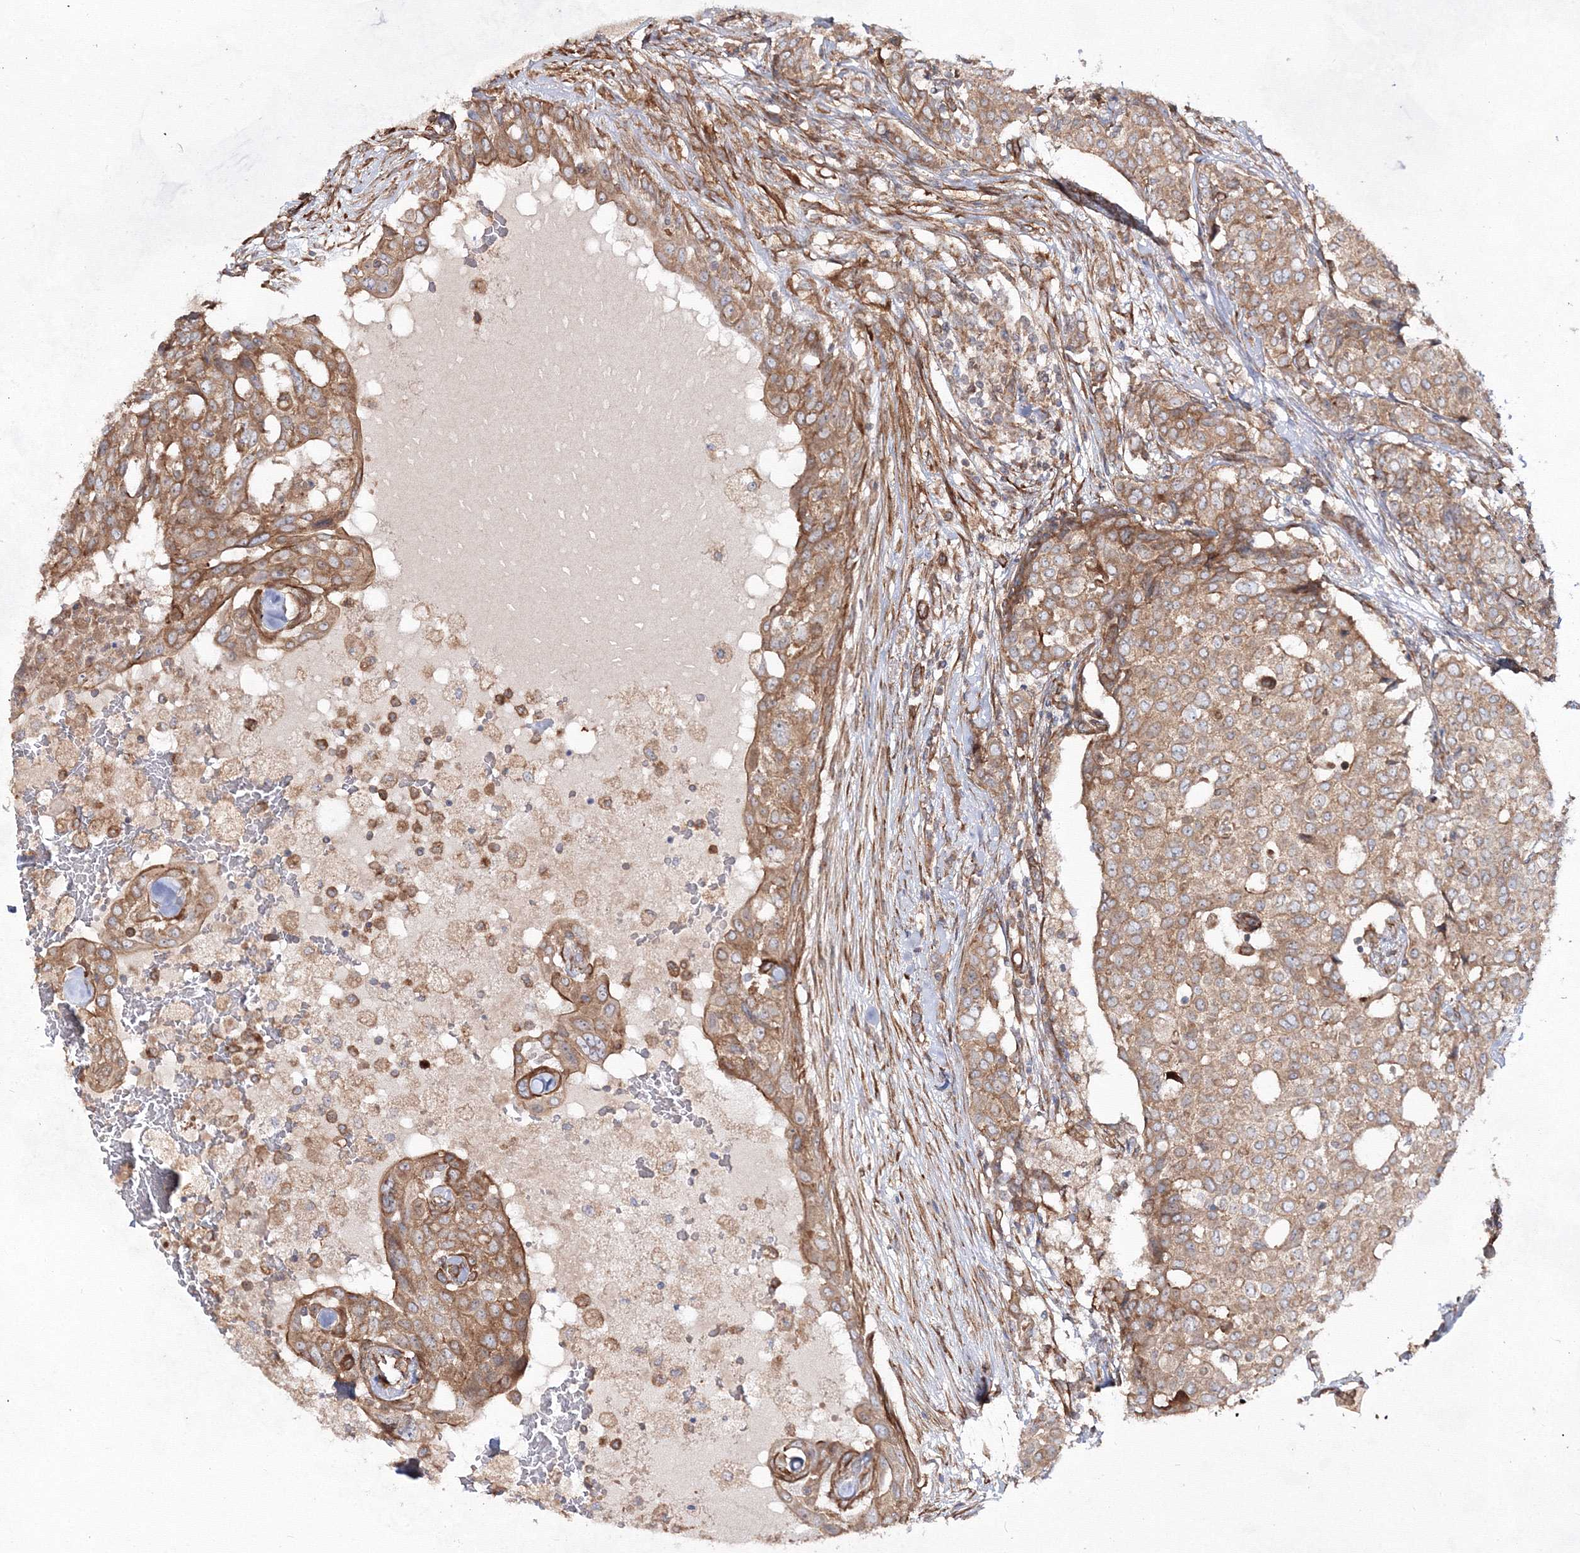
{"staining": {"intensity": "moderate", "quantity": ">75%", "location": "cytoplasmic/membranous"}, "tissue": "breast cancer", "cell_type": "Tumor cells", "image_type": "cancer", "snomed": [{"axis": "morphology", "description": "Lobular carcinoma"}, {"axis": "topography", "description": "Breast"}], "caption": "A high-resolution histopathology image shows IHC staining of breast cancer, which reveals moderate cytoplasmic/membranous staining in about >75% of tumor cells. (Brightfield microscopy of DAB IHC at high magnification).", "gene": "EXOC6", "patient": {"sex": "female", "age": 51}}